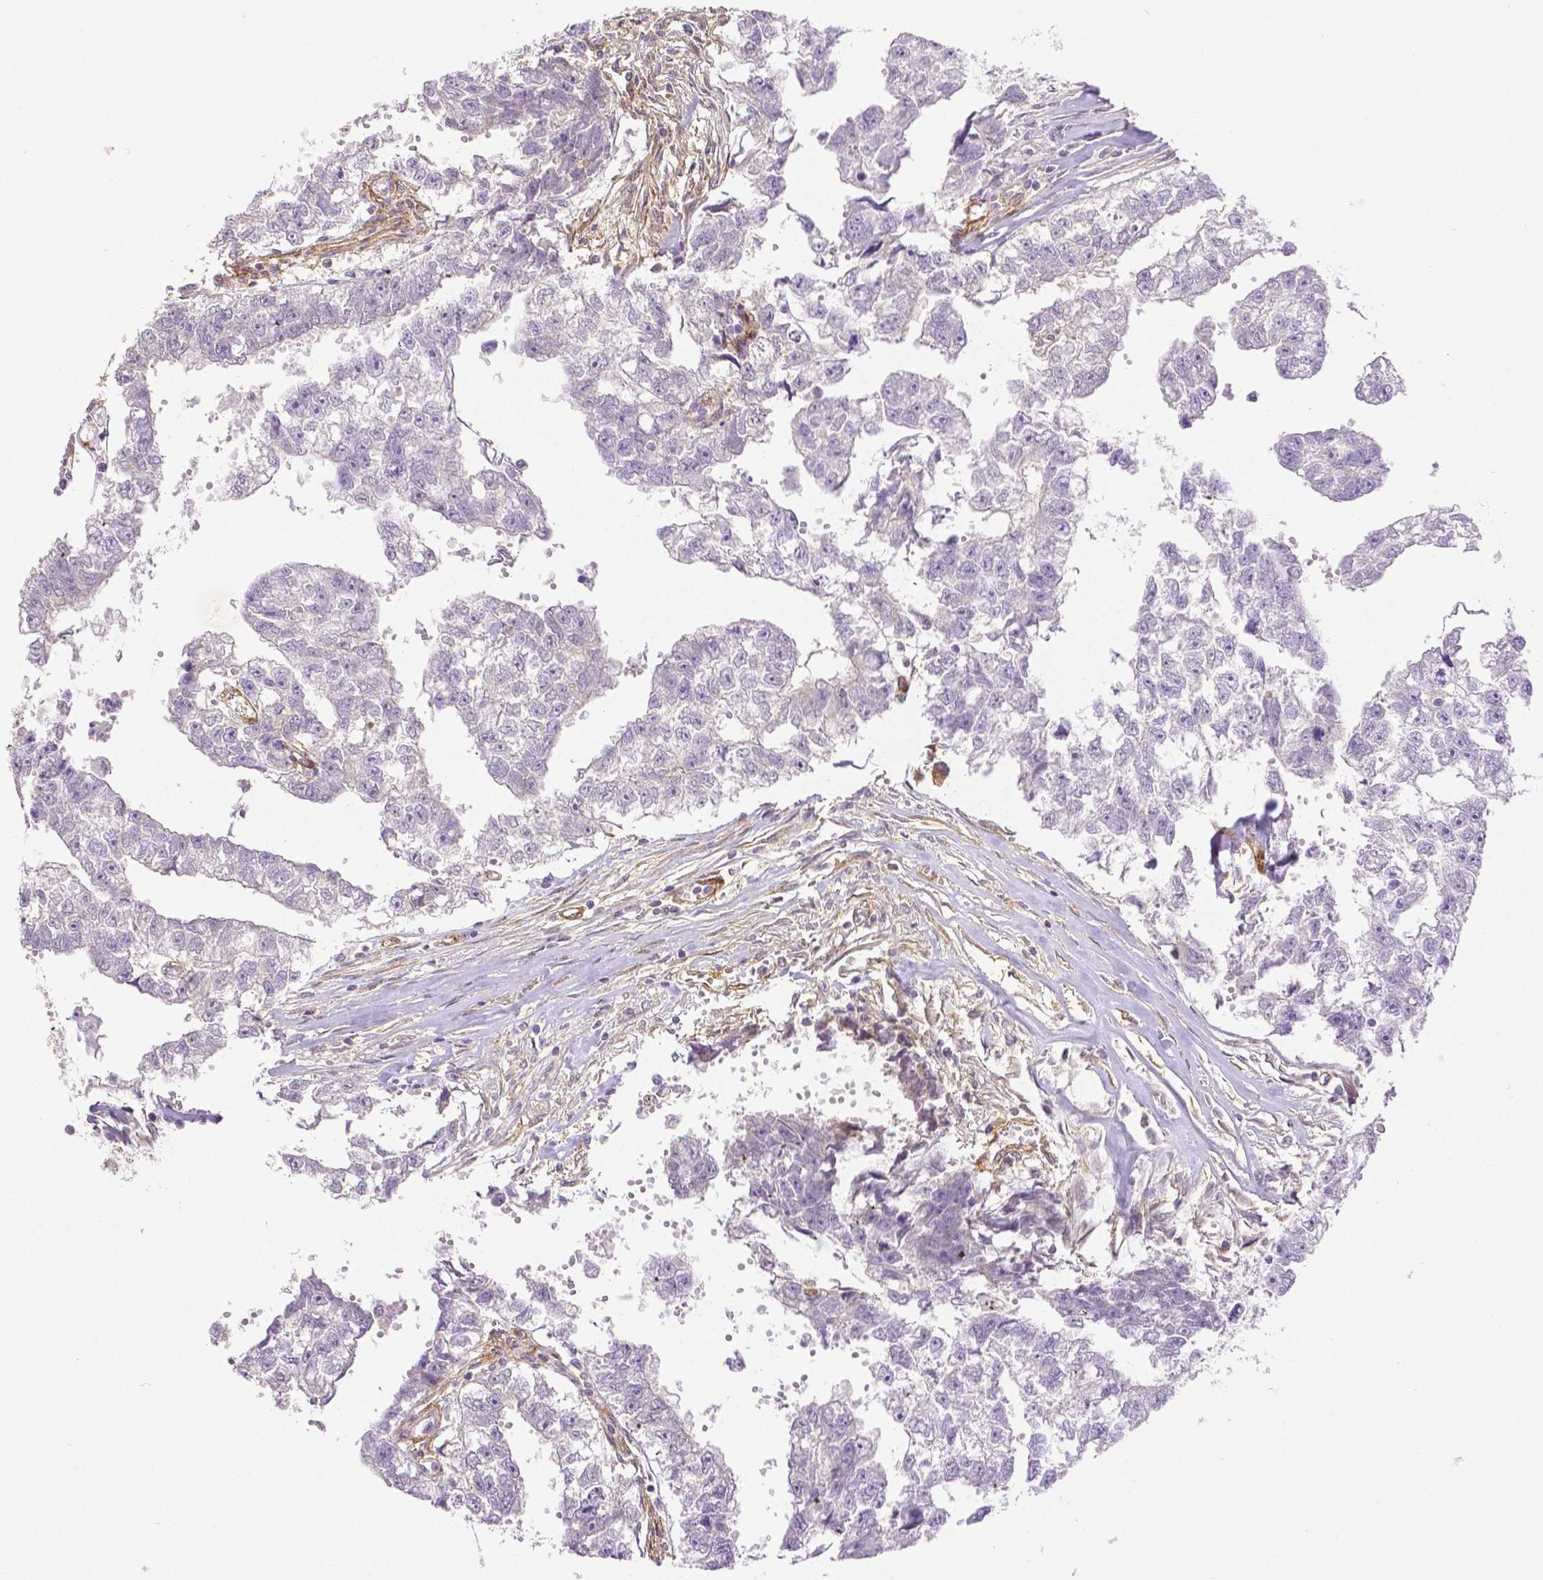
{"staining": {"intensity": "negative", "quantity": "none", "location": "none"}, "tissue": "testis cancer", "cell_type": "Tumor cells", "image_type": "cancer", "snomed": [{"axis": "morphology", "description": "Carcinoma, Embryonal, NOS"}, {"axis": "morphology", "description": "Teratoma, malignant, NOS"}, {"axis": "topography", "description": "Testis"}], "caption": "Teratoma (malignant) (testis) was stained to show a protein in brown. There is no significant positivity in tumor cells.", "gene": "THY1", "patient": {"sex": "male", "age": 44}}